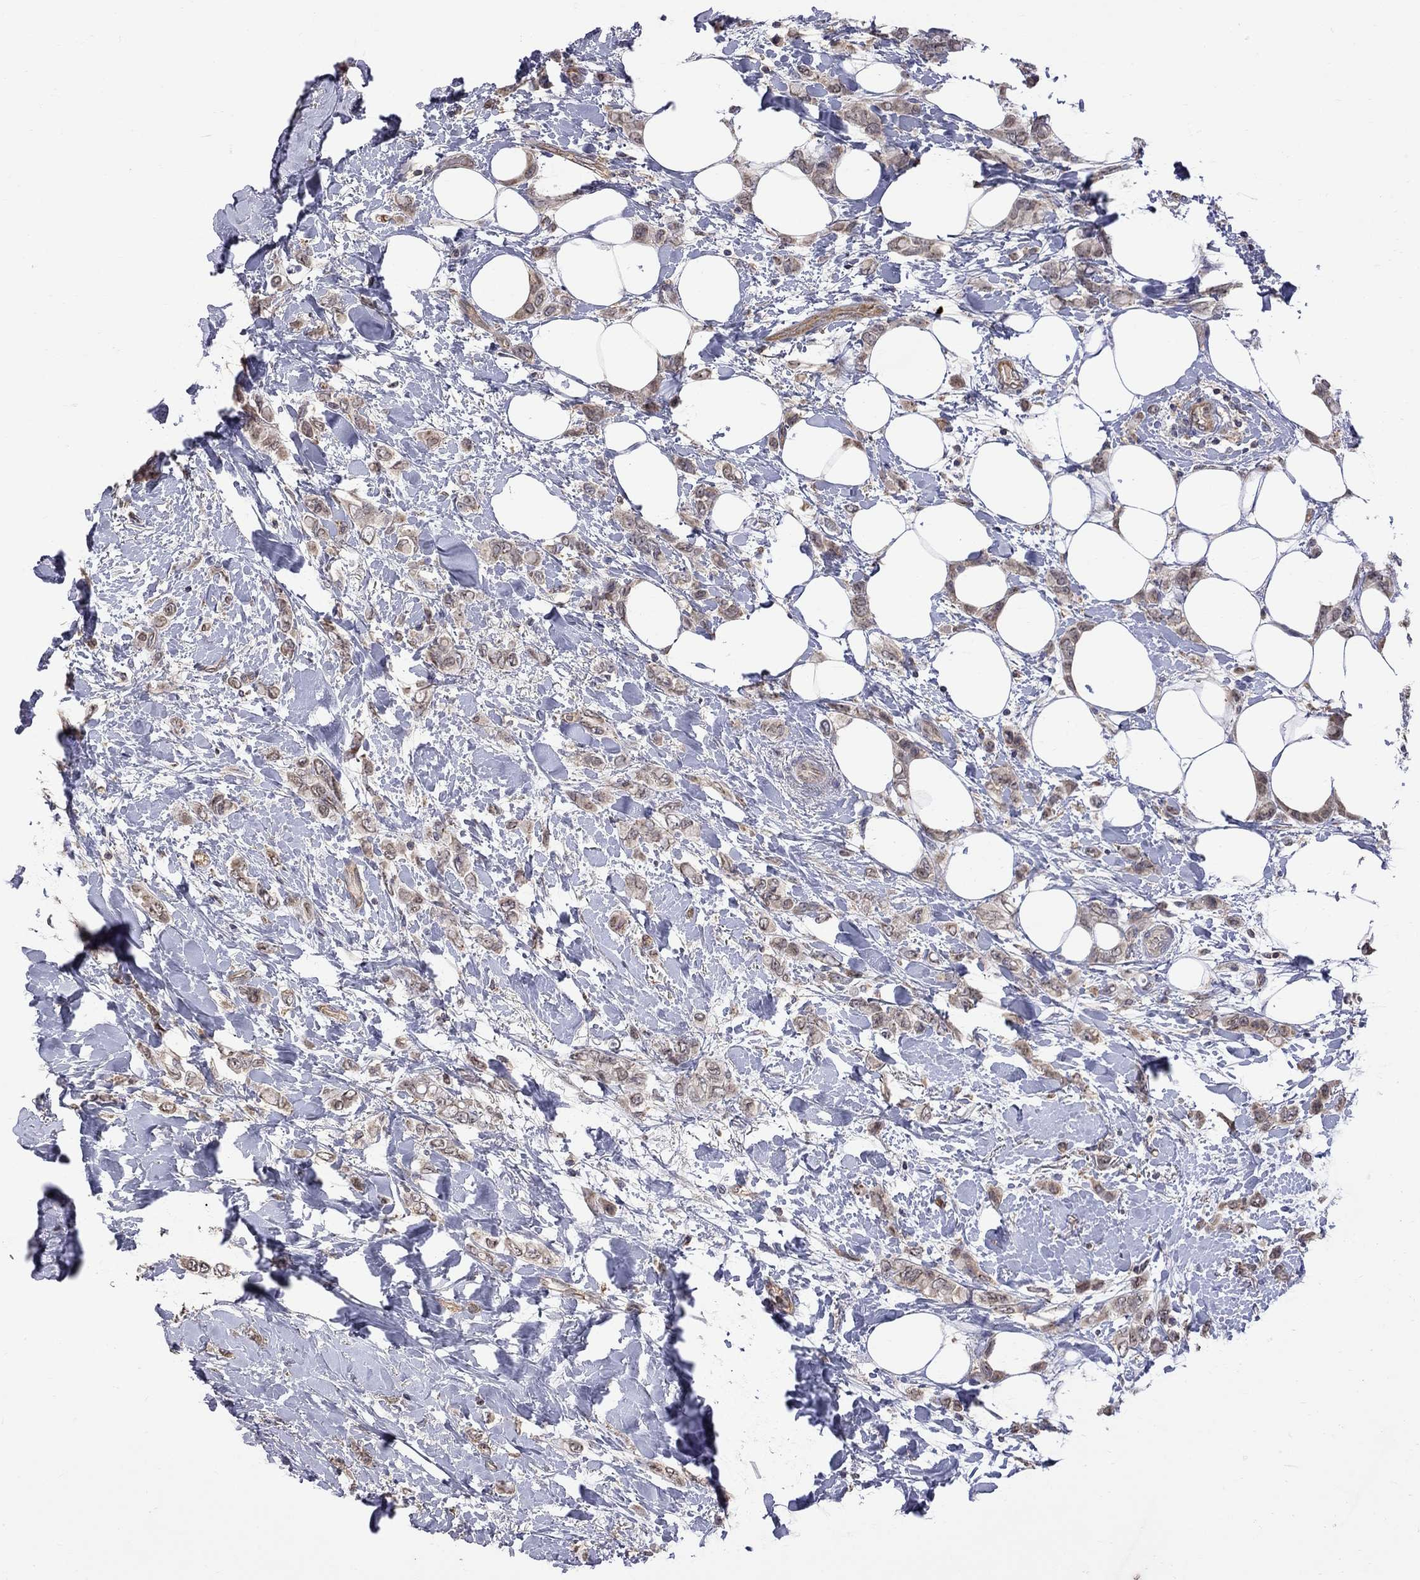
{"staining": {"intensity": "weak", "quantity": "25%-75%", "location": "cytoplasmic/membranous"}, "tissue": "breast cancer", "cell_type": "Tumor cells", "image_type": "cancer", "snomed": [{"axis": "morphology", "description": "Lobular carcinoma"}, {"axis": "topography", "description": "Breast"}], "caption": "Protein analysis of breast cancer (lobular carcinoma) tissue exhibits weak cytoplasmic/membranous staining in about 25%-75% of tumor cells.", "gene": "ABI3", "patient": {"sex": "female", "age": 66}}